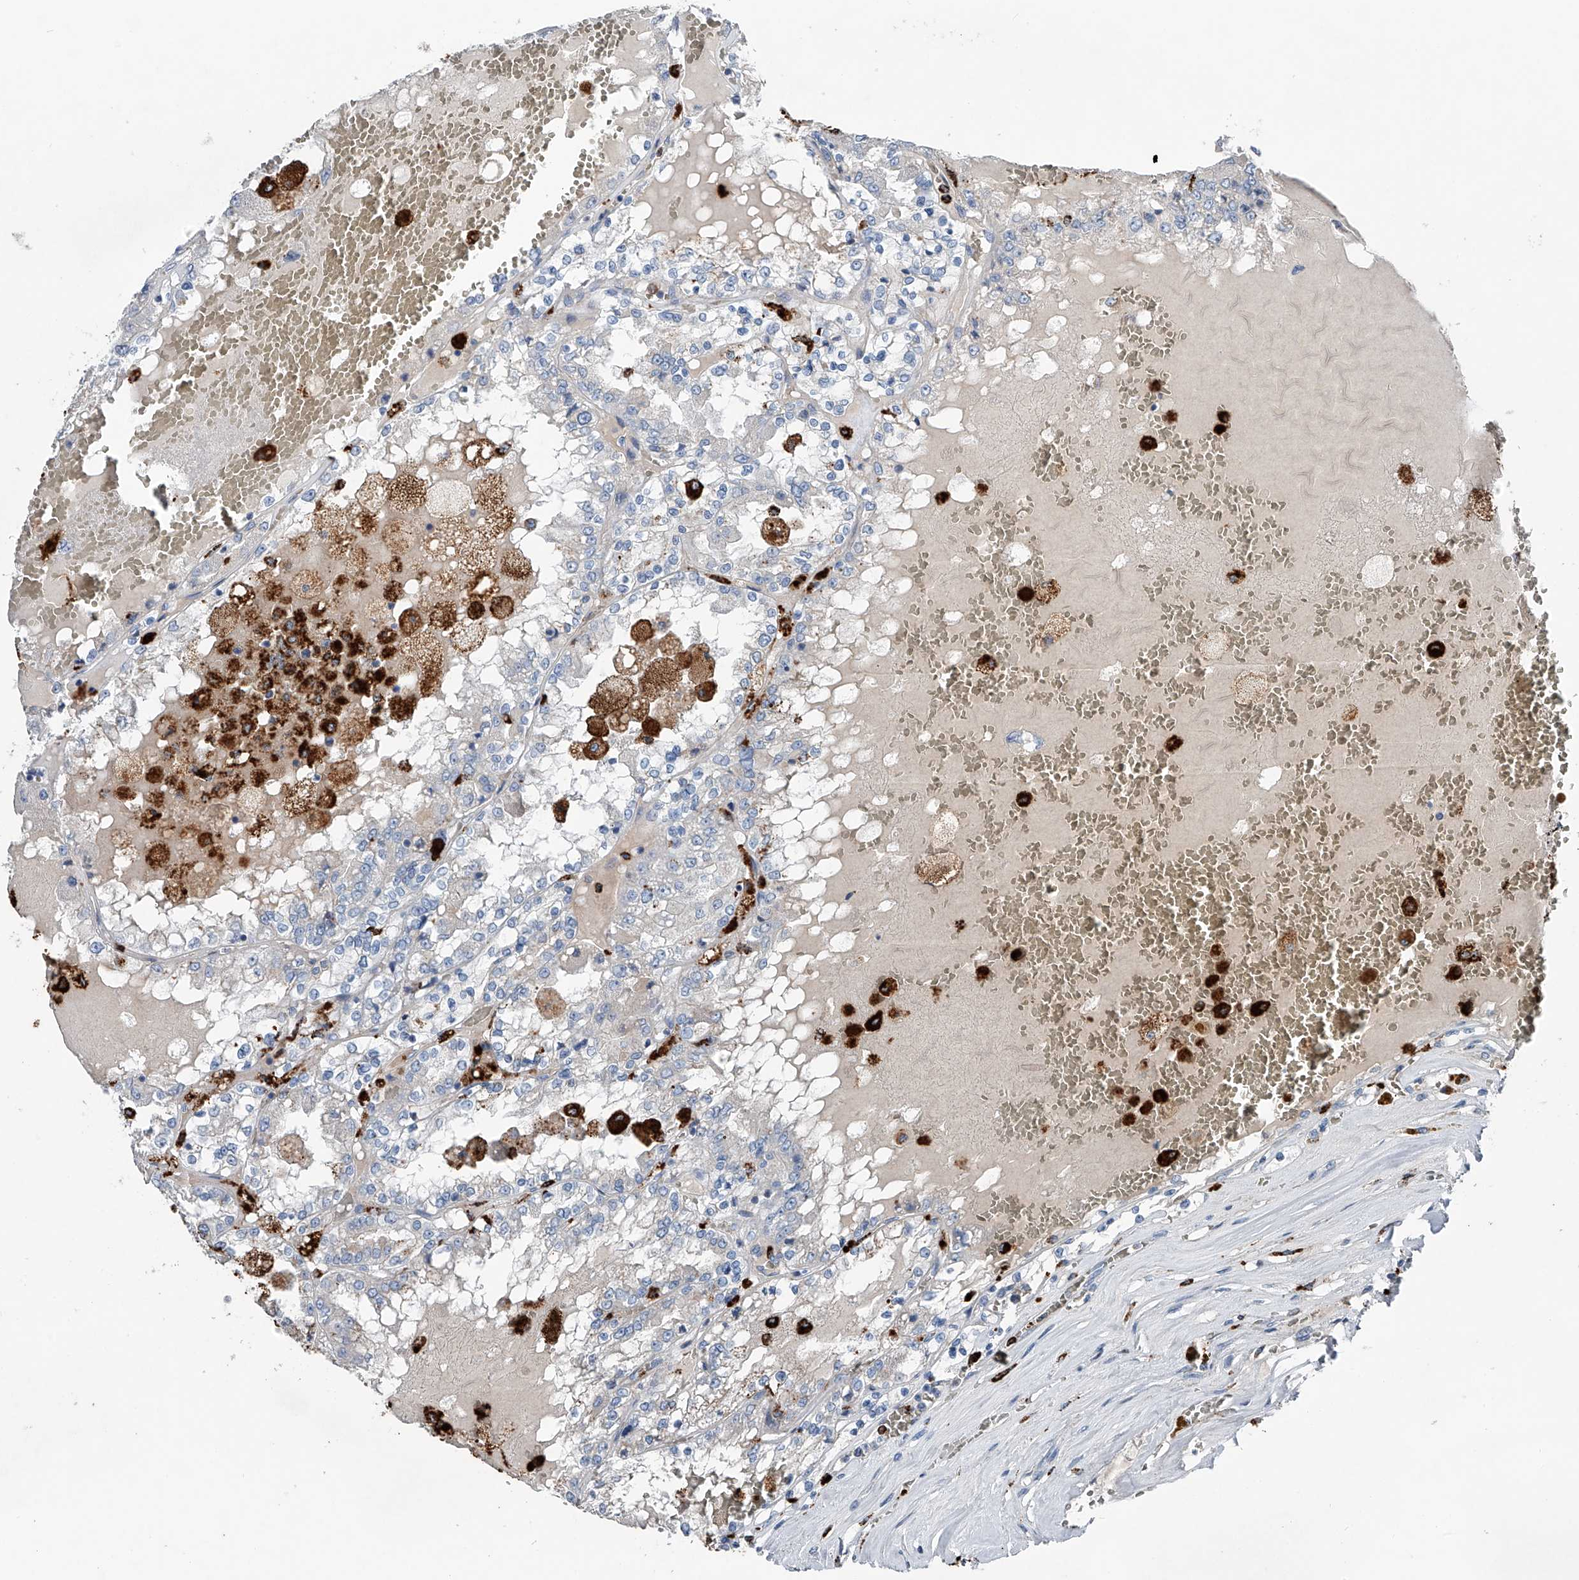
{"staining": {"intensity": "negative", "quantity": "none", "location": "none"}, "tissue": "renal cancer", "cell_type": "Tumor cells", "image_type": "cancer", "snomed": [{"axis": "morphology", "description": "Adenocarcinoma, NOS"}, {"axis": "topography", "description": "Kidney"}], "caption": "This micrograph is of renal cancer (adenocarcinoma) stained with immunohistochemistry to label a protein in brown with the nuclei are counter-stained blue. There is no expression in tumor cells.", "gene": "ZNF772", "patient": {"sex": "female", "age": 56}}